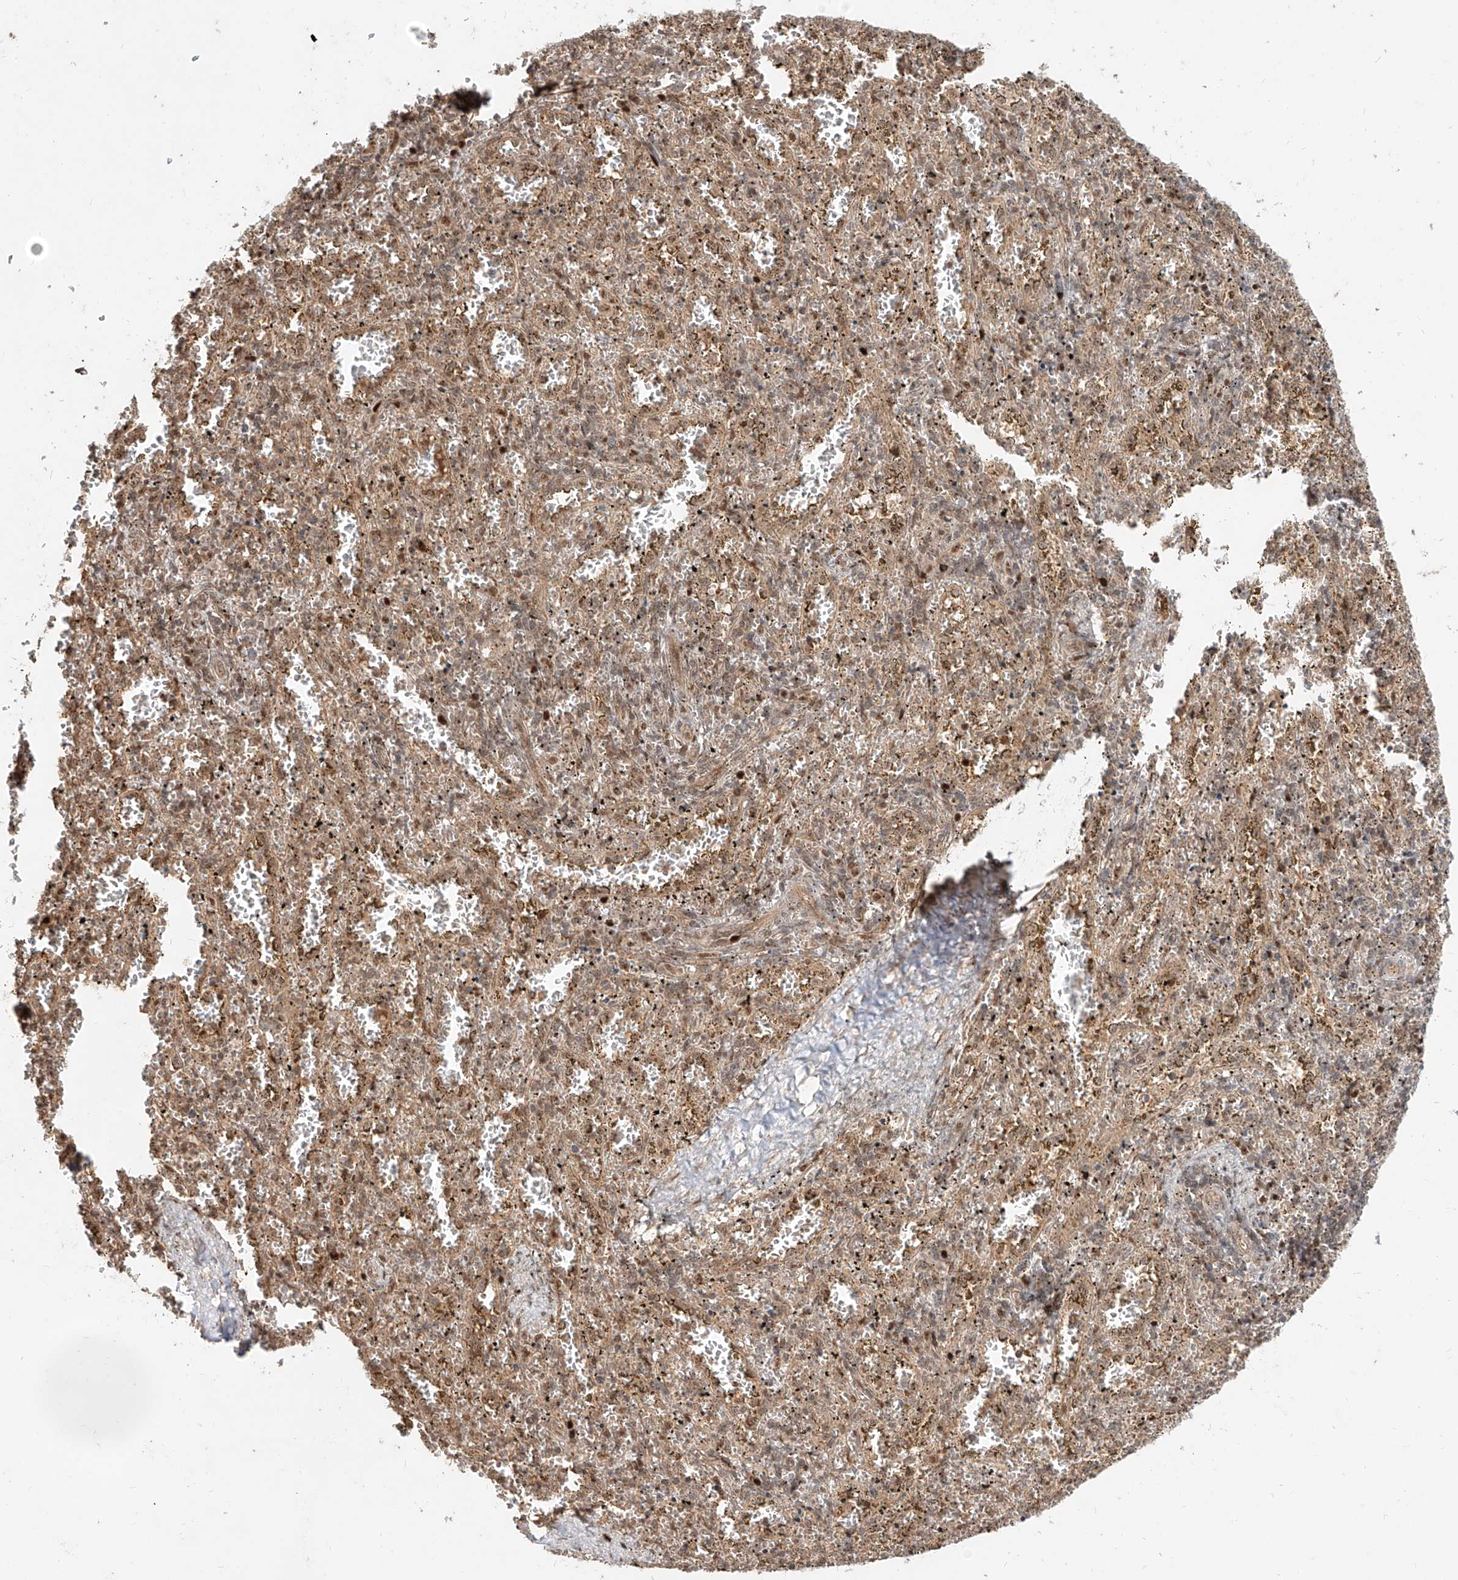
{"staining": {"intensity": "weak", "quantity": "25%-75%", "location": "nuclear"}, "tissue": "spleen", "cell_type": "Cells in red pulp", "image_type": "normal", "snomed": [{"axis": "morphology", "description": "Normal tissue, NOS"}, {"axis": "topography", "description": "Spleen"}], "caption": "Benign spleen displays weak nuclear expression in approximately 25%-75% of cells in red pulp, visualized by immunohistochemistry. (brown staining indicates protein expression, while blue staining denotes nuclei).", "gene": "ZNF710", "patient": {"sex": "male", "age": 11}}